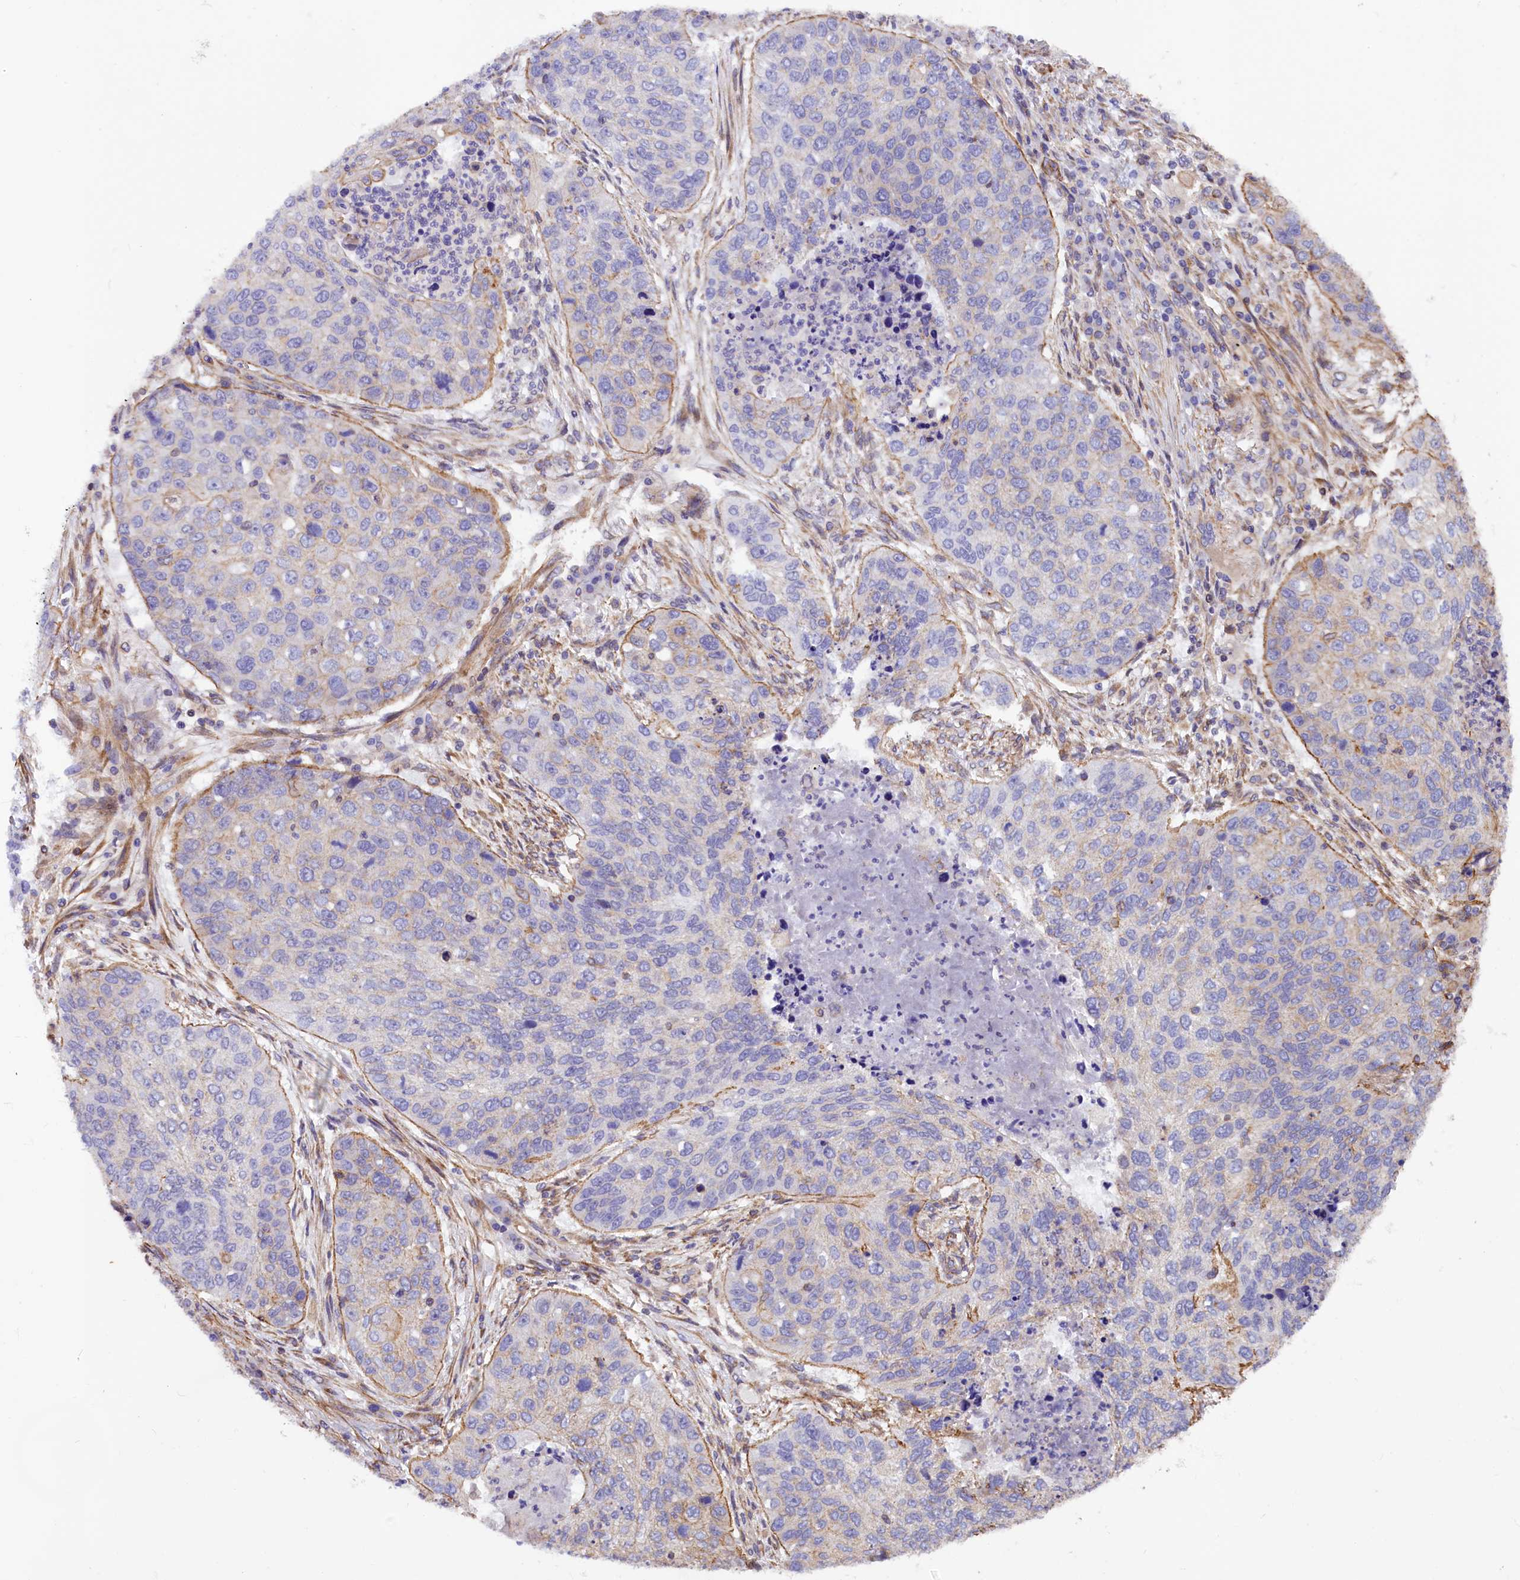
{"staining": {"intensity": "negative", "quantity": "none", "location": "none"}, "tissue": "lung cancer", "cell_type": "Tumor cells", "image_type": "cancer", "snomed": [{"axis": "morphology", "description": "Squamous cell carcinoma, NOS"}, {"axis": "topography", "description": "Lung"}], "caption": "High power microscopy histopathology image of an immunohistochemistry (IHC) photomicrograph of lung cancer, revealing no significant staining in tumor cells.", "gene": "MED20", "patient": {"sex": "female", "age": 63}}